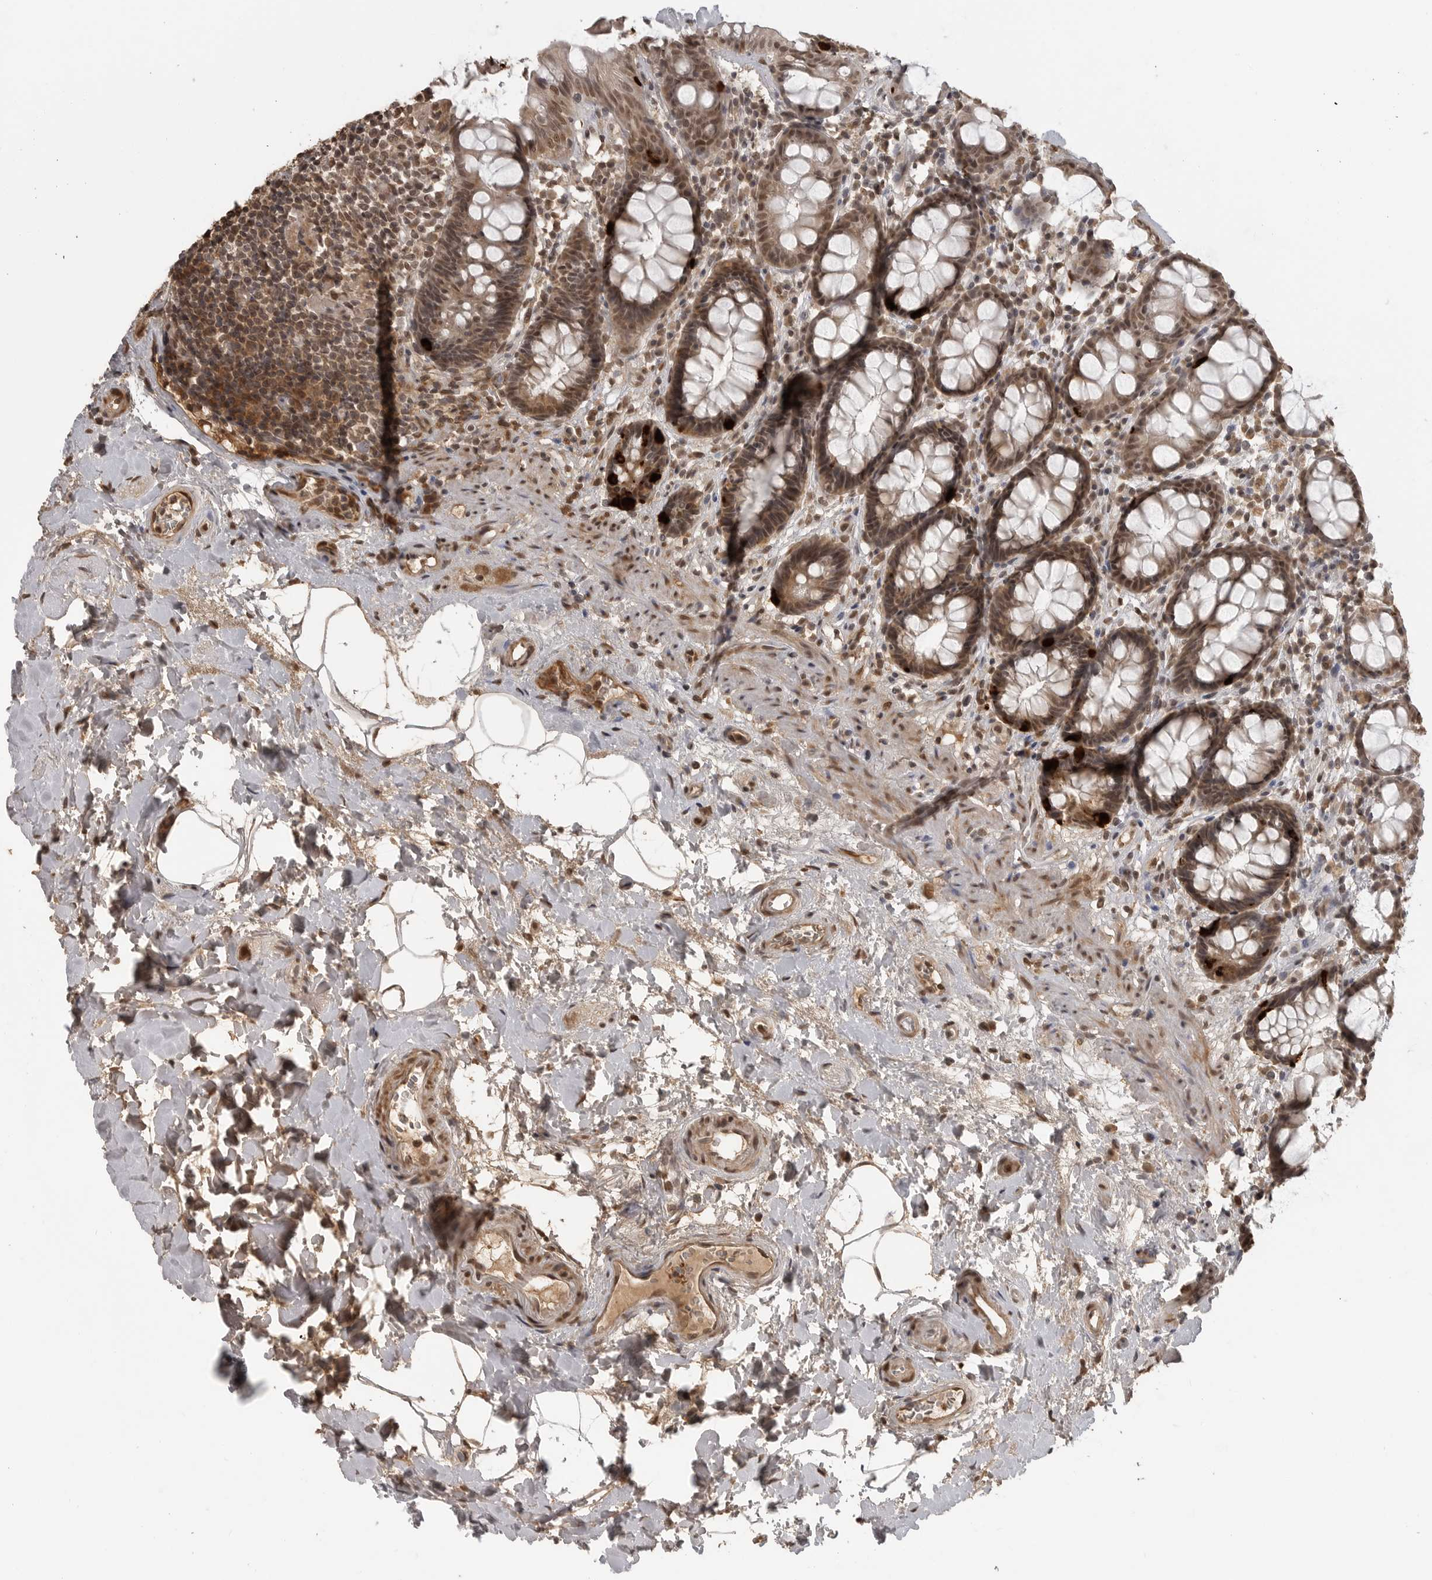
{"staining": {"intensity": "moderate", "quantity": ">75%", "location": "cytoplasmic/membranous,nuclear"}, "tissue": "rectum", "cell_type": "Glandular cells", "image_type": "normal", "snomed": [{"axis": "morphology", "description": "Normal tissue, NOS"}, {"axis": "topography", "description": "Rectum"}], "caption": "IHC (DAB (3,3'-diaminobenzidine)) staining of unremarkable rectum displays moderate cytoplasmic/membranous,nuclear protein positivity in about >75% of glandular cells. Using DAB (3,3'-diaminobenzidine) (brown) and hematoxylin (blue) stains, captured at high magnification using brightfield microscopy.", "gene": "CLOCK", "patient": {"sex": "male", "age": 64}}